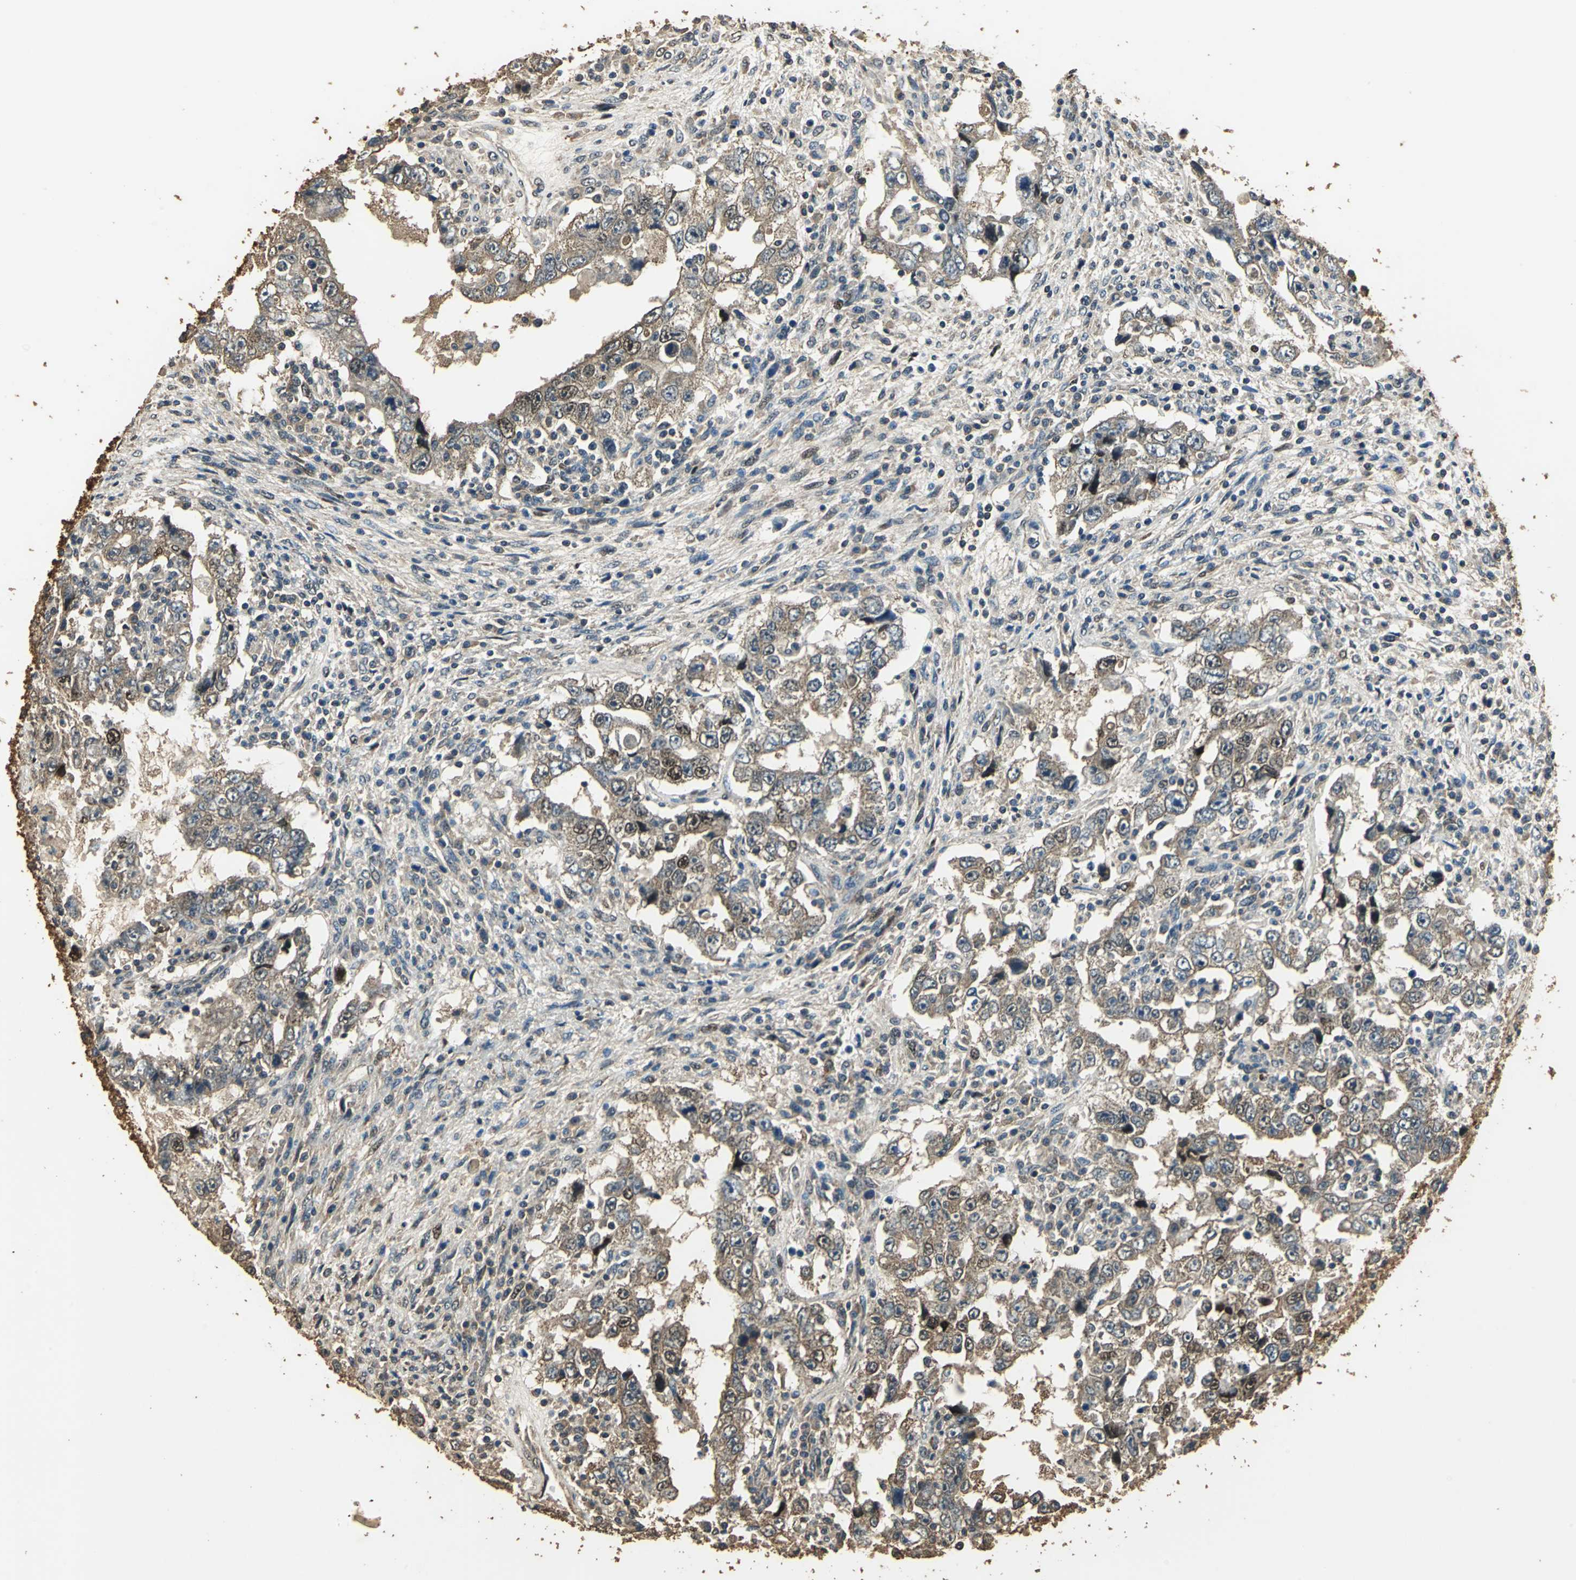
{"staining": {"intensity": "moderate", "quantity": ">75%", "location": "cytoplasmic/membranous,nuclear"}, "tissue": "testis cancer", "cell_type": "Tumor cells", "image_type": "cancer", "snomed": [{"axis": "morphology", "description": "Carcinoma, Embryonal, NOS"}, {"axis": "topography", "description": "Testis"}], "caption": "Protein positivity by IHC displays moderate cytoplasmic/membranous and nuclear positivity in about >75% of tumor cells in testis embryonal carcinoma. The staining was performed using DAB (3,3'-diaminobenzidine) to visualize the protein expression in brown, while the nuclei were stained in blue with hematoxylin (Magnification: 20x).", "gene": "TMPRSS4", "patient": {"sex": "male", "age": 26}}